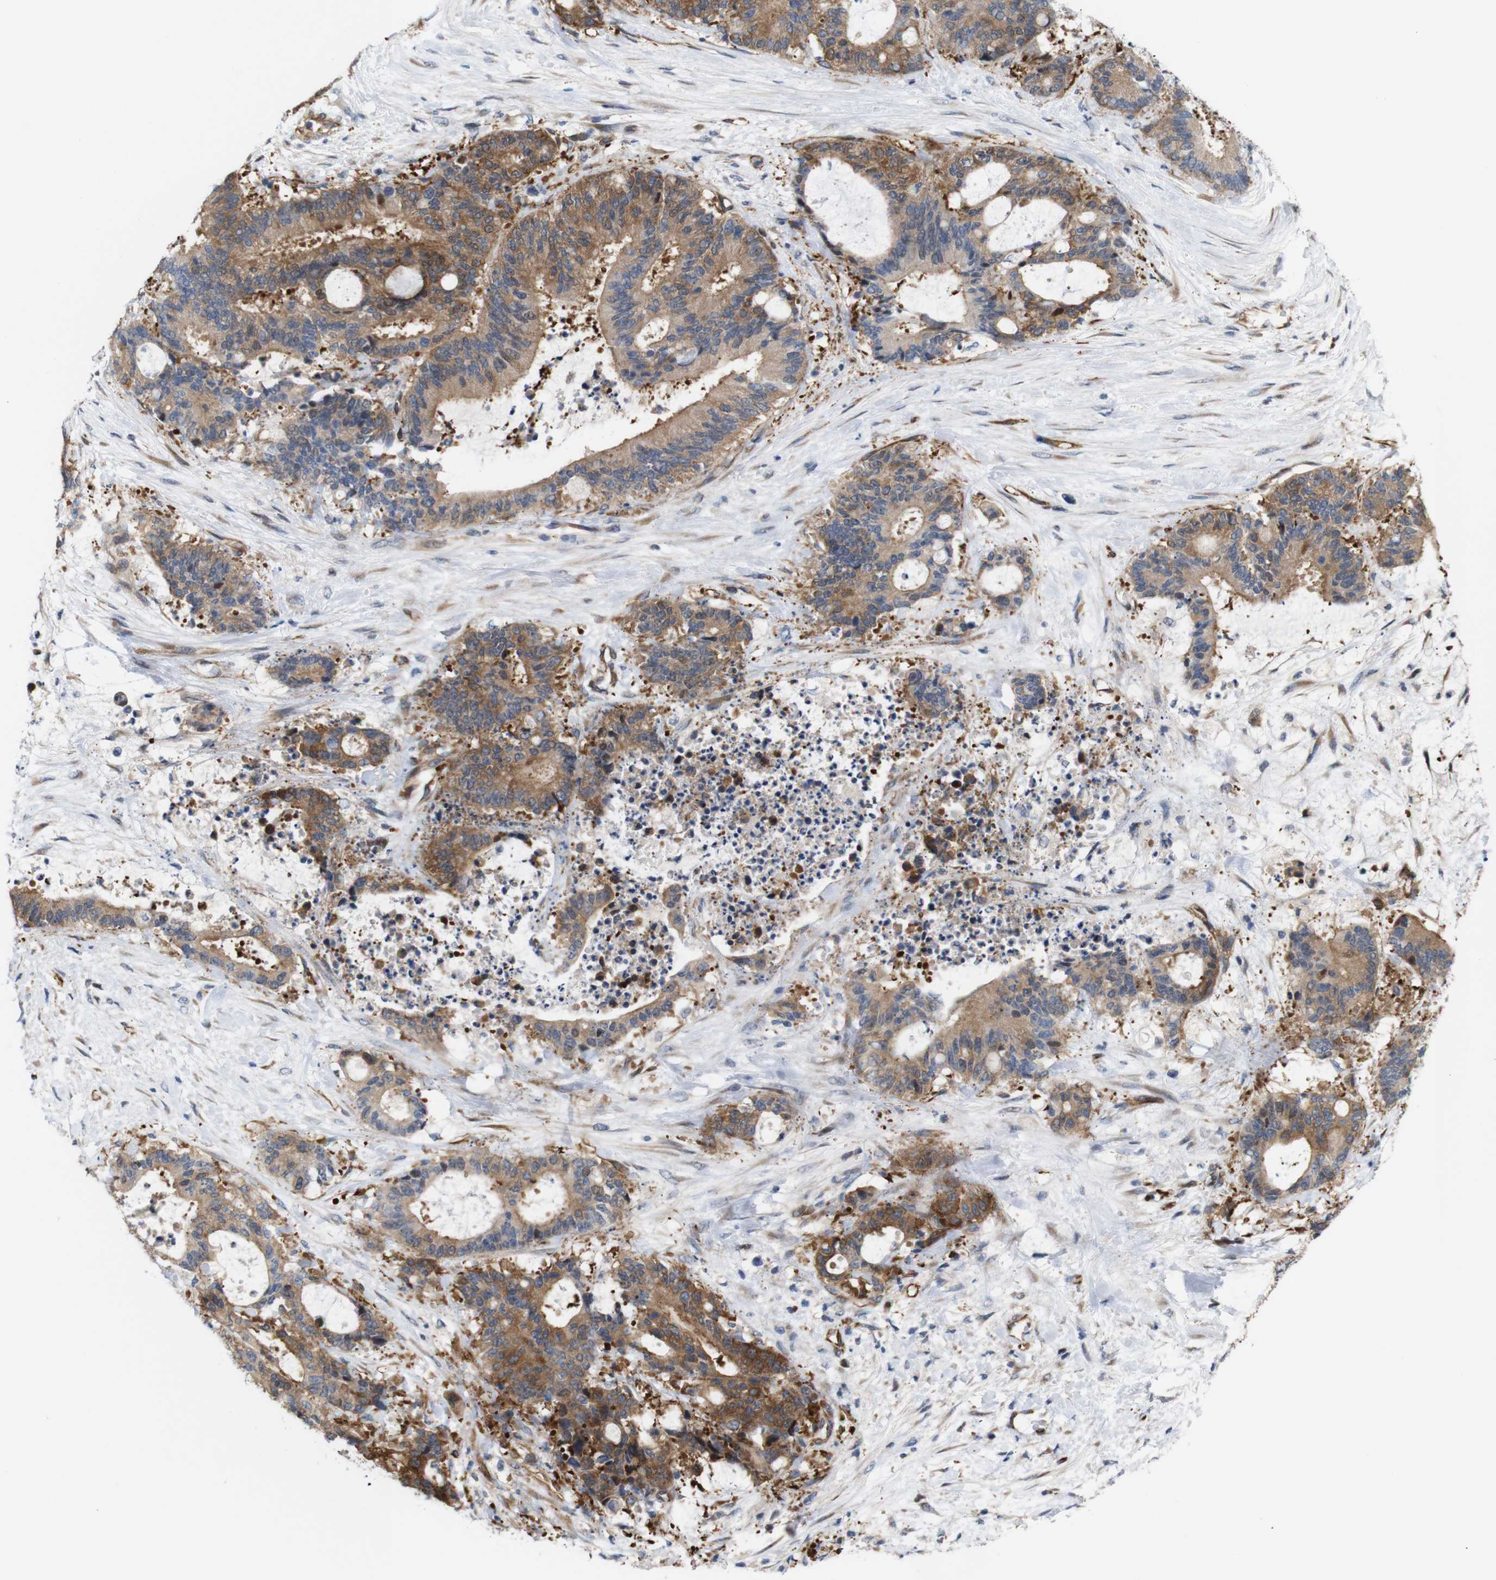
{"staining": {"intensity": "moderate", "quantity": ">75%", "location": "cytoplasmic/membranous"}, "tissue": "liver cancer", "cell_type": "Tumor cells", "image_type": "cancer", "snomed": [{"axis": "morphology", "description": "Normal tissue, NOS"}, {"axis": "morphology", "description": "Cholangiocarcinoma"}, {"axis": "topography", "description": "Liver"}, {"axis": "topography", "description": "Peripheral nerve tissue"}], "caption": "The immunohistochemical stain highlights moderate cytoplasmic/membranous staining in tumor cells of cholangiocarcinoma (liver) tissue.", "gene": "JPH1", "patient": {"sex": "female", "age": 73}}